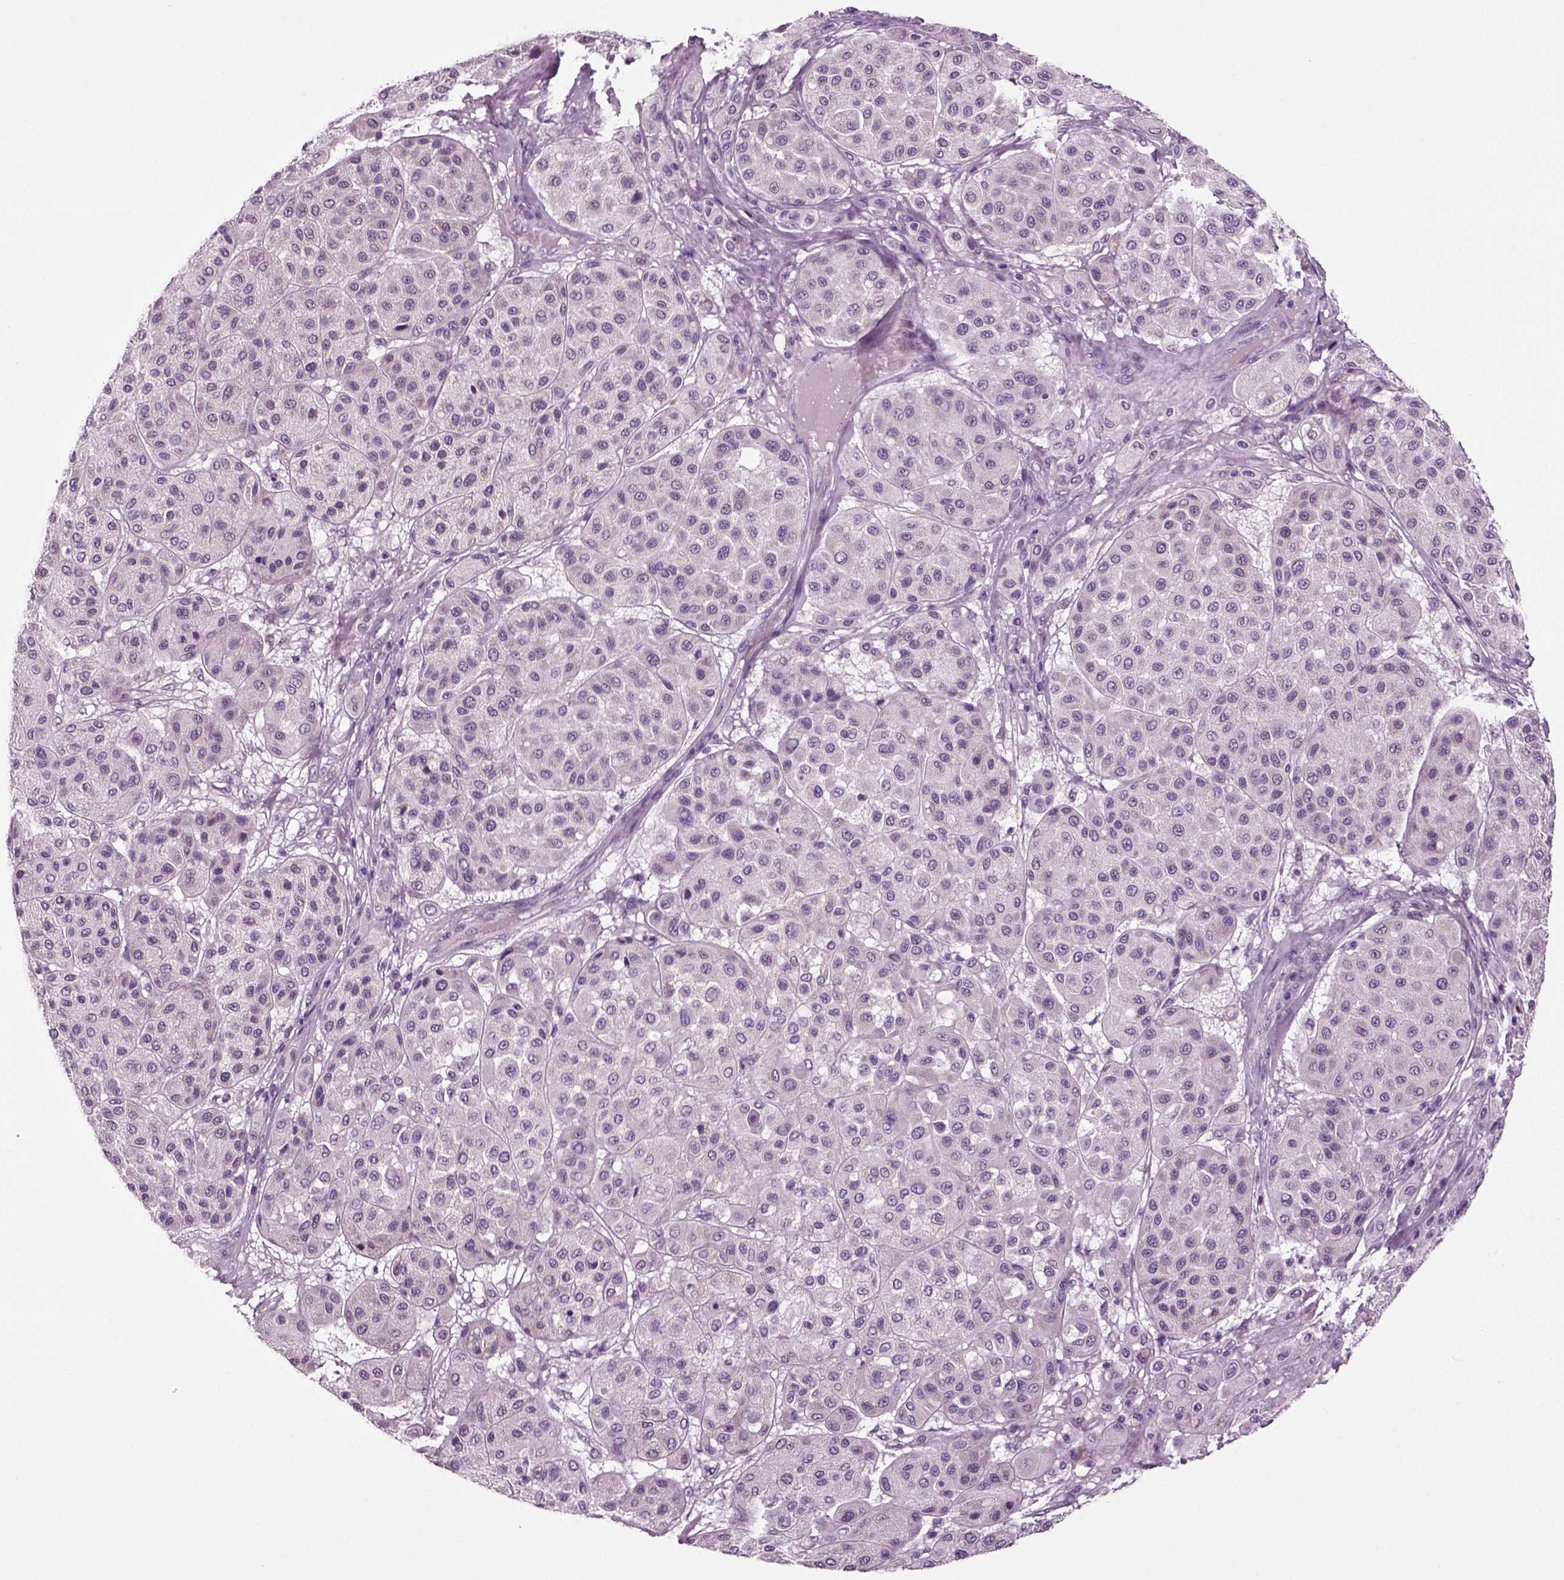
{"staining": {"intensity": "negative", "quantity": "none", "location": "none"}, "tissue": "melanoma", "cell_type": "Tumor cells", "image_type": "cancer", "snomed": [{"axis": "morphology", "description": "Malignant melanoma, Metastatic site"}, {"axis": "topography", "description": "Smooth muscle"}], "caption": "IHC histopathology image of neoplastic tissue: human melanoma stained with DAB (3,3'-diaminobenzidine) reveals no significant protein staining in tumor cells. (DAB immunohistochemistry, high magnification).", "gene": "SPATA17", "patient": {"sex": "male", "age": 41}}